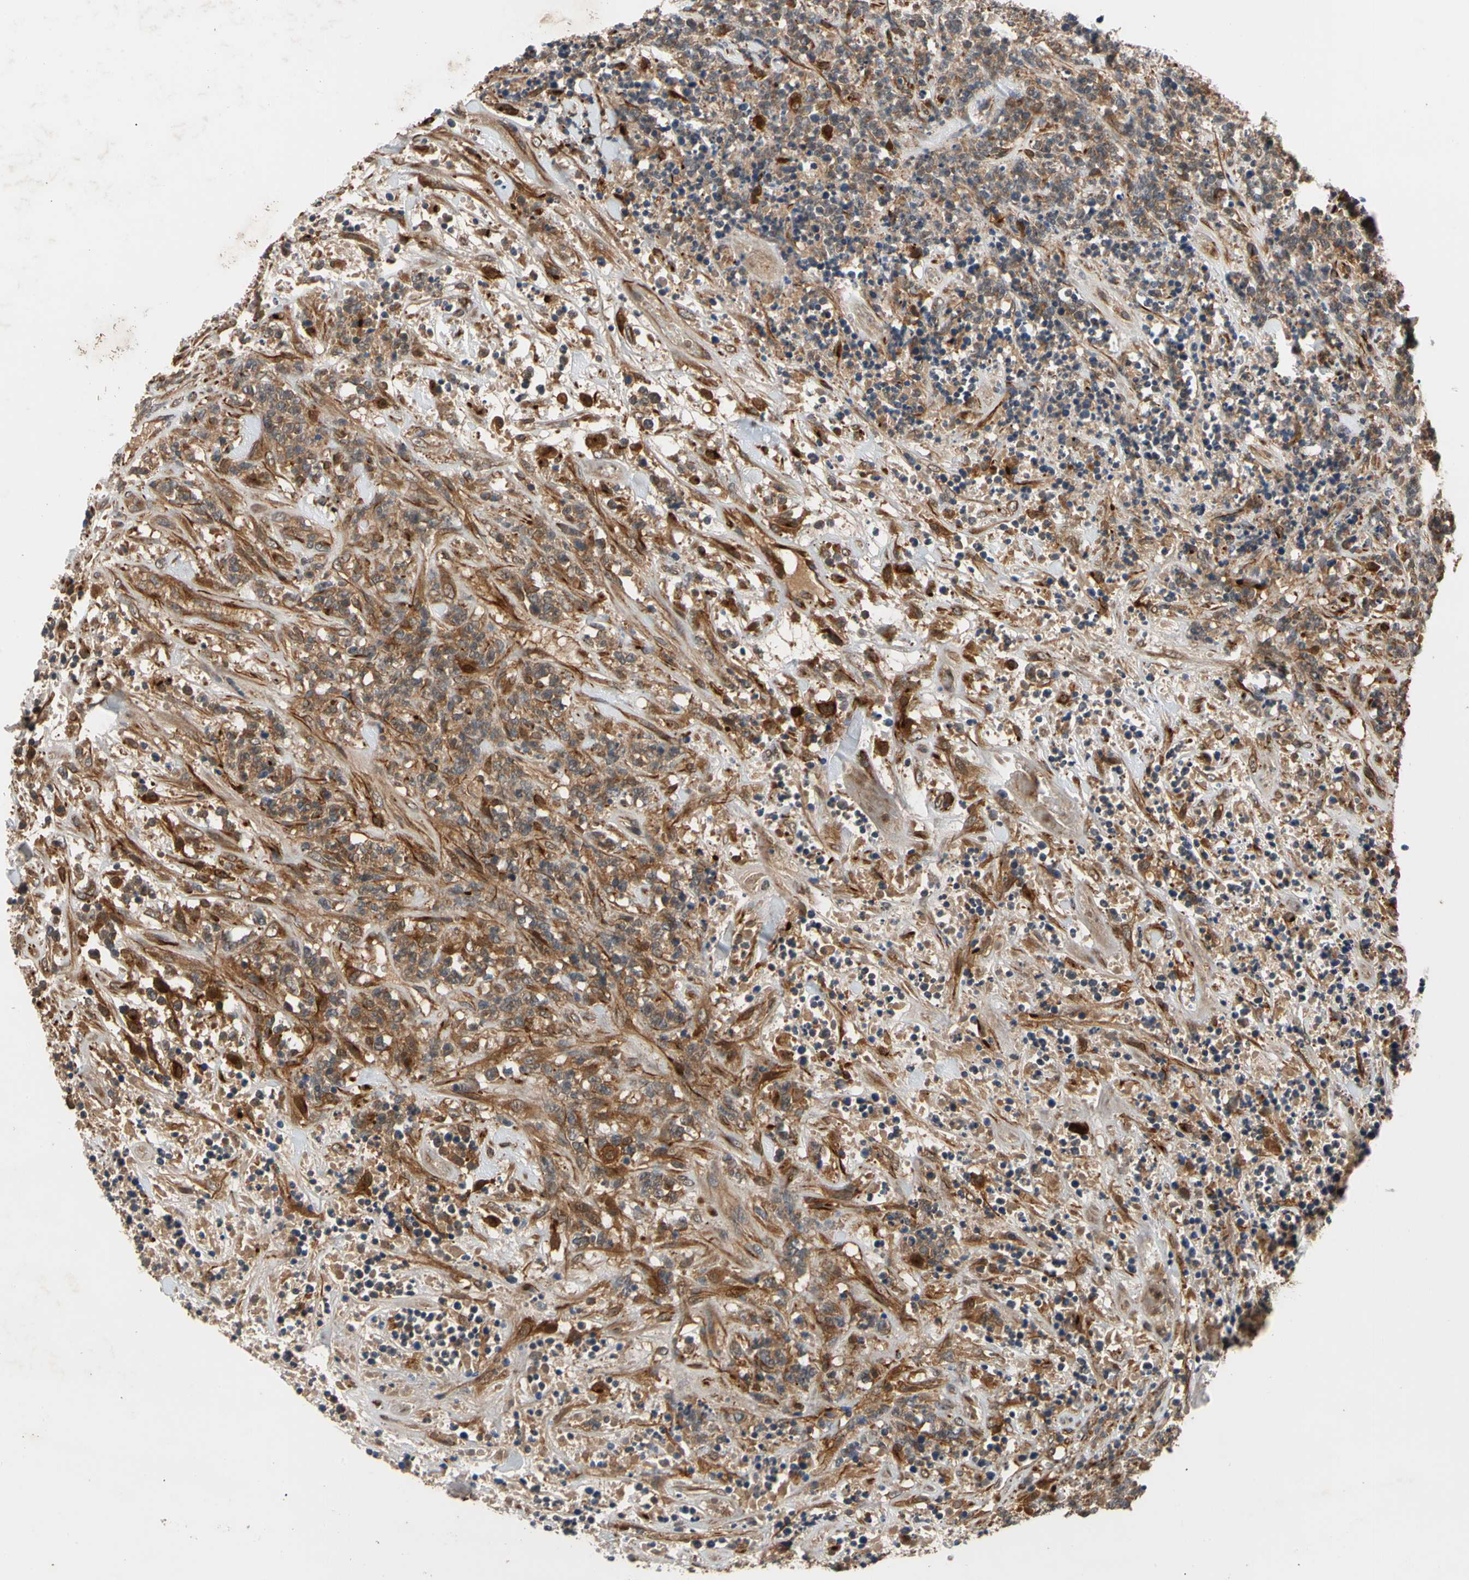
{"staining": {"intensity": "moderate", "quantity": ">75%", "location": "cytoplasmic/membranous"}, "tissue": "lymphoma", "cell_type": "Tumor cells", "image_type": "cancer", "snomed": [{"axis": "morphology", "description": "Malignant lymphoma, non-Hodgkin's type, High grade"}, {"axis": "topography", "description": "Soft tissue"}], "caption": "Malignant lymphoma, non-Hodgkin's type (high-grade) was stained to show a protein in brown. There is medium levels of moderate cytoplasmic/membranous expression in approximately >75% of tumor cells. The protein of interest is shown in brown color, while the nuclei are stained blue.", "gene": "FGD6", "patient": {"sex": "male", "age": 18}}